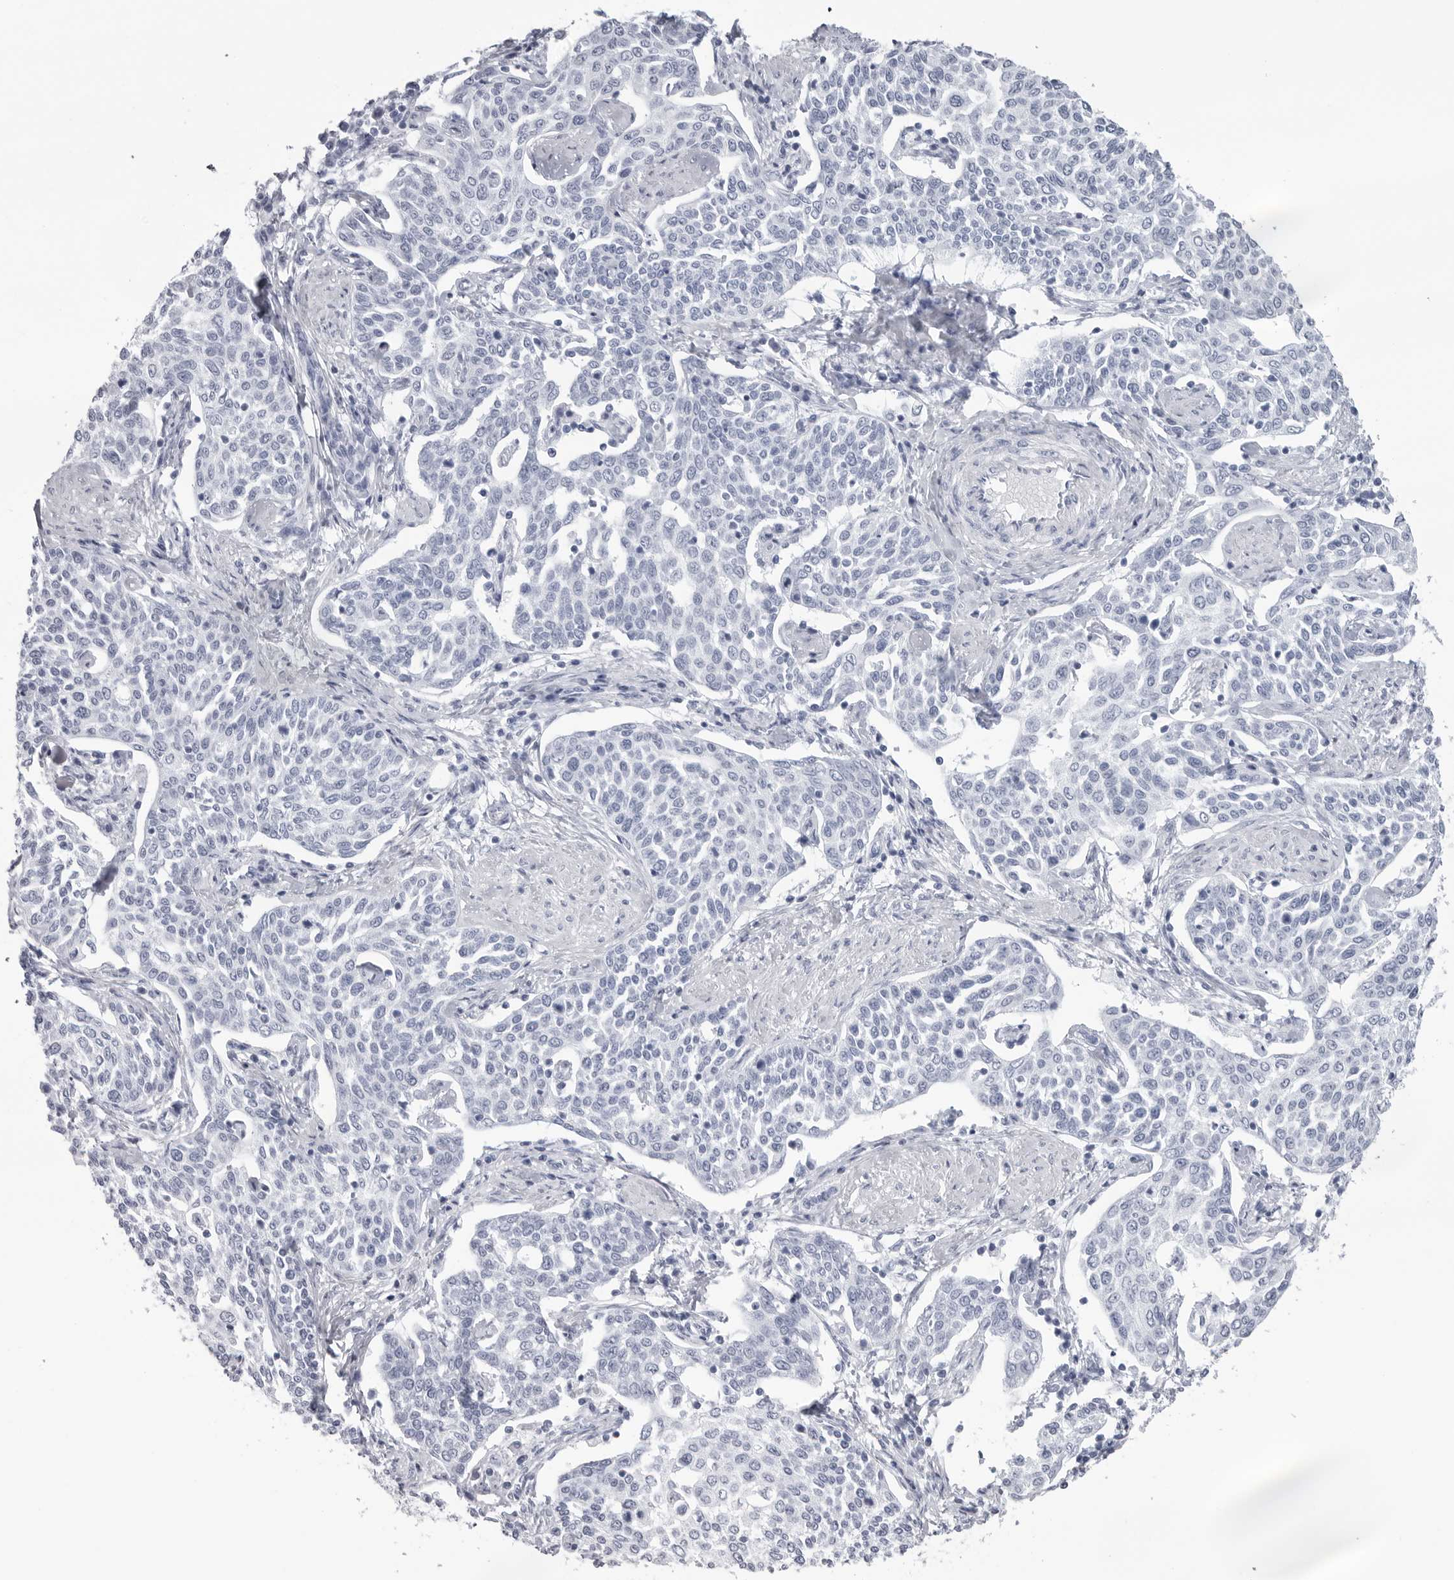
{"staining": {"intensity": "negative", "quantity": "none", "location": "none"}, "tissue": "cervical cancer", "cell_type": "Tumor cells", "image_type": "cancer", "snomed": [{"axis": "morphology", "description": "Squamous cell carcinoma, NOS"}, {"axis": "topography", "description": "Cervix"}], "caption": "An immunohistochemistry (IHC) photomicrograph of cervical cancer is shown. There is no staining in tumor cells of cervical cancer.", "gene": "CST2", "patient": {"sex": "female", "age": 34}}